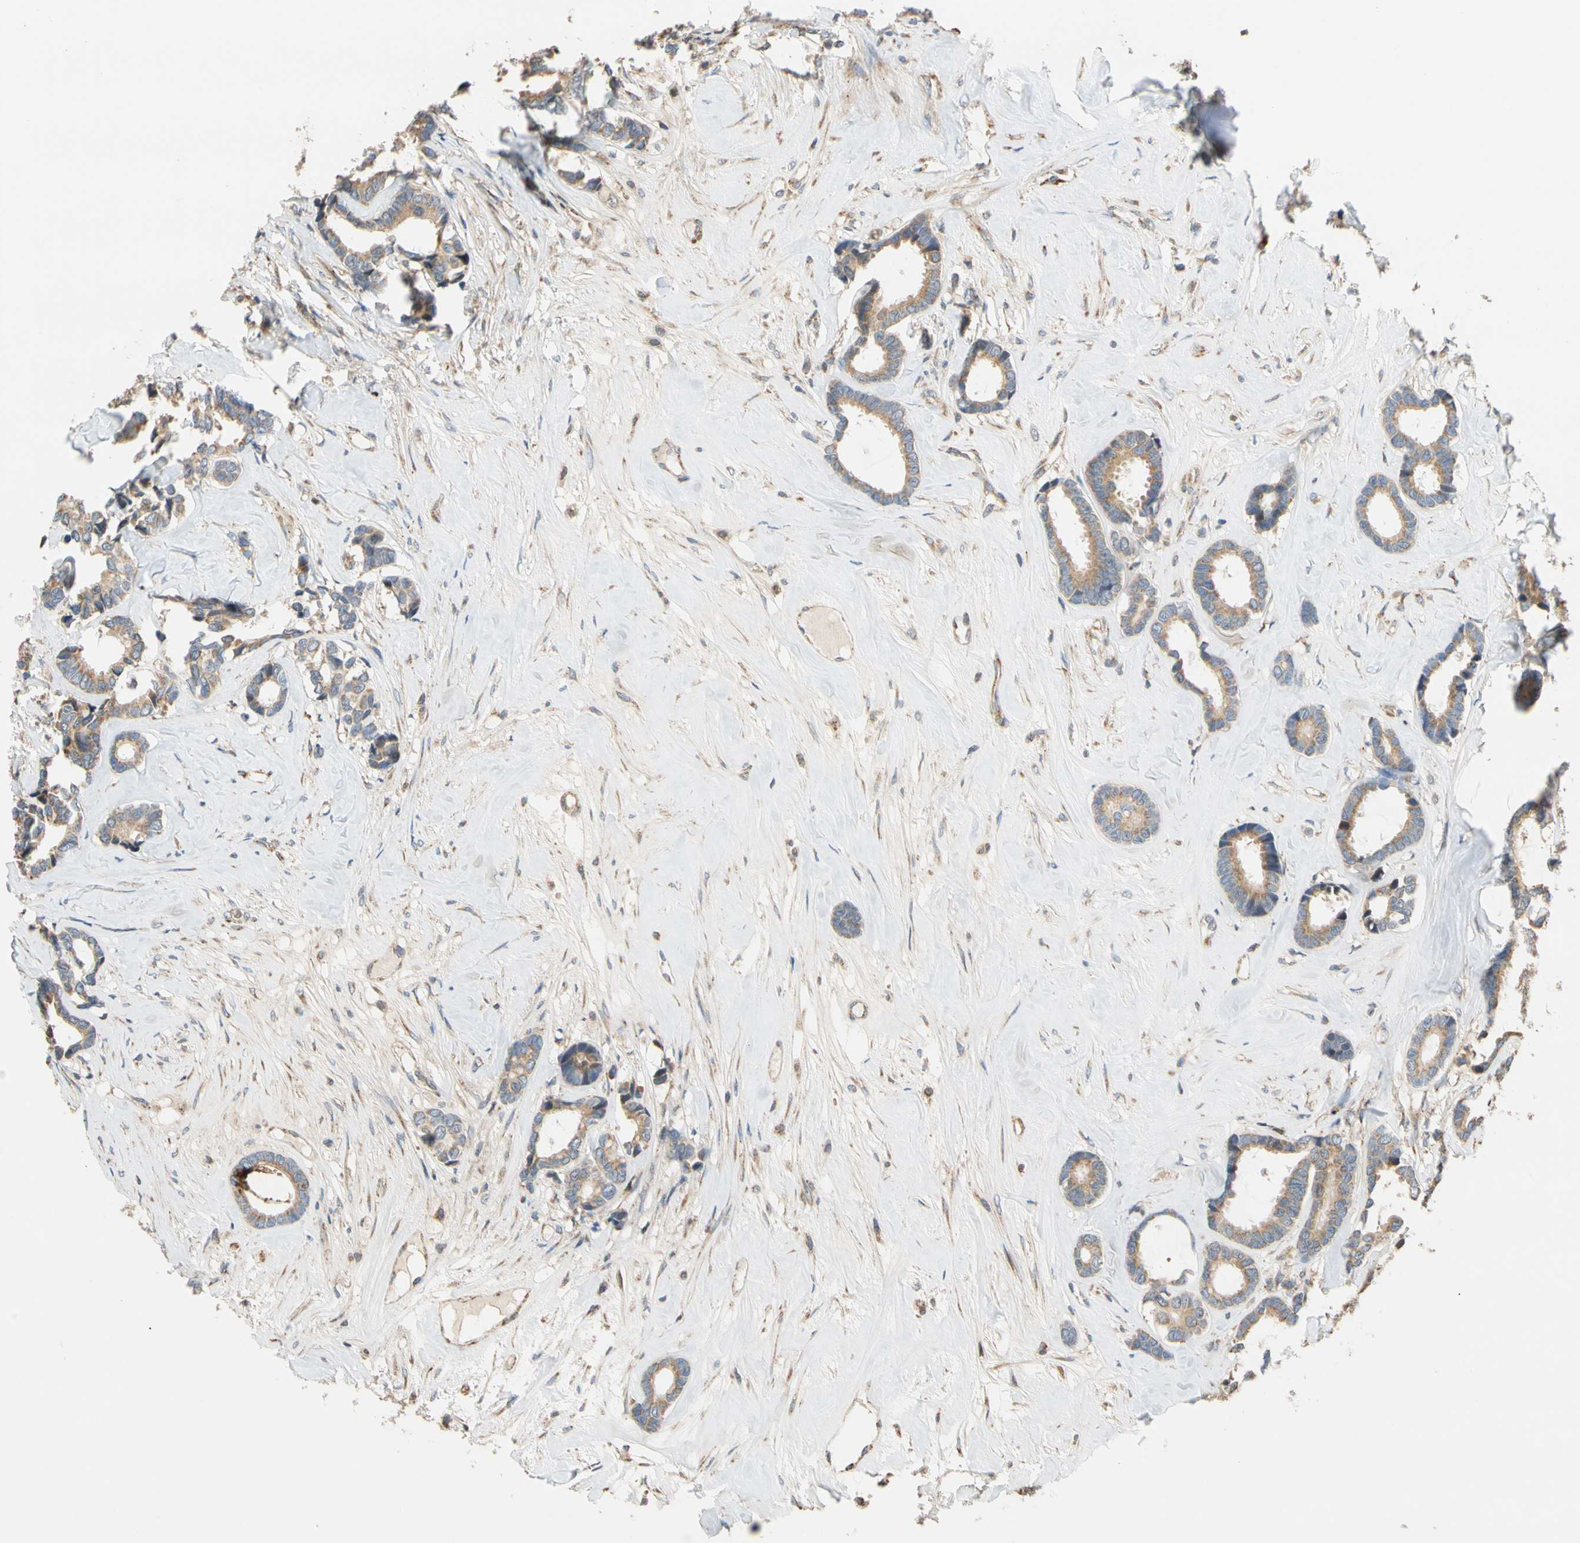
{"staining": {"intensity": "moderate", "quantity": ">75%", "location": "cytoplasmic/membranous"}, "tissue": "breast cancer", "cell_type": "Tumor cells", "image_type": "cancer", "snomed": [{"axis": "morphology", "description": "Duct carcinoma"}, {"axis": "topography", "description": "Breast"}], "caption": "A brown stain highlights moderate cytoplasmic/membranous staining of a protein in breast intraductal carcinoma tumor cells. The staining was performed using DAB, with brown indicating positive protein expression. Nuclei are stained blue with hematoxylin.", "gene": "IP6K2", "patient": {"sex": "female", "age": 87}}